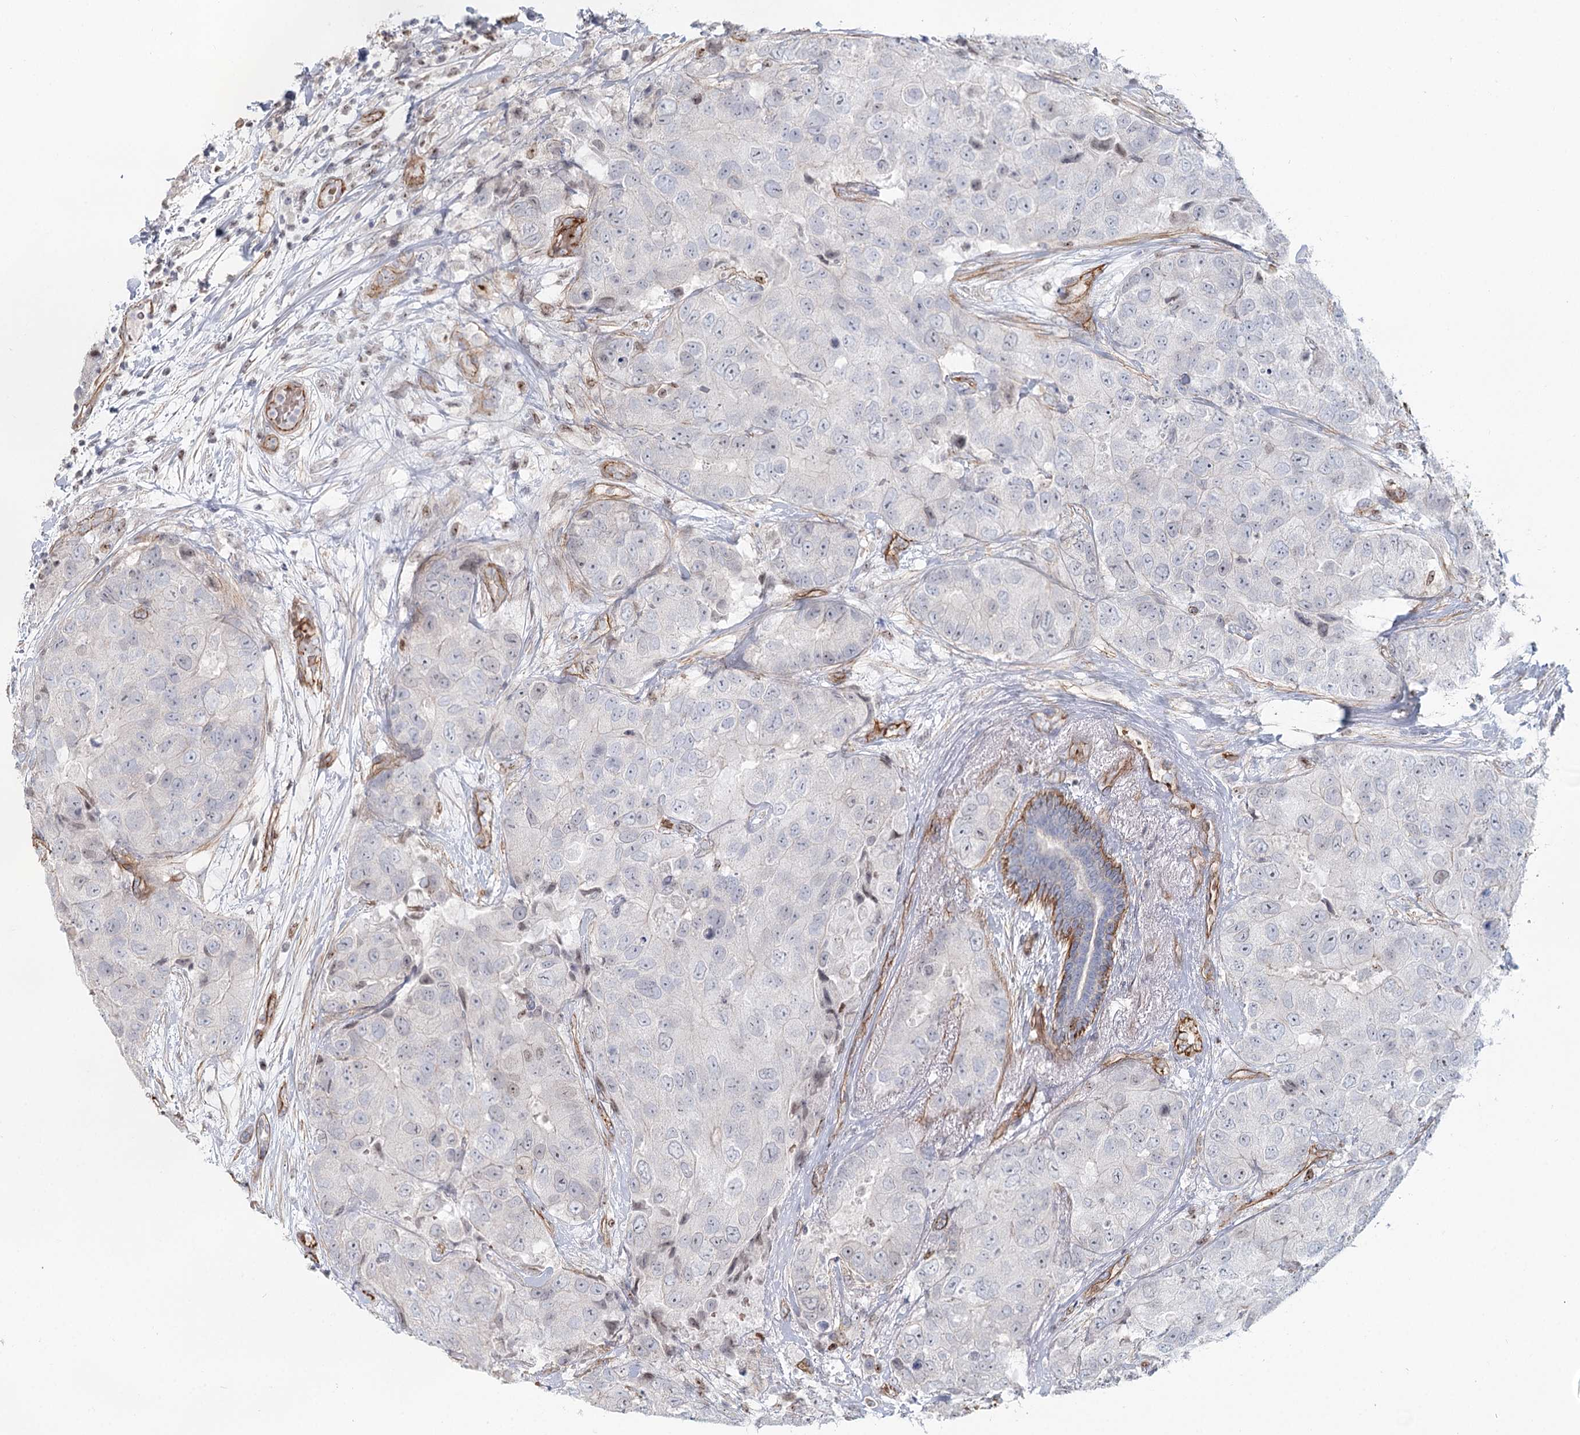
{"staining": {"intensity": "weak", "quantity": "<25%", "location": "nuclear"}, "tissue": "breast cancer", "cell_type": "Tumor cells", "image_type": "cancer", "snomed": [{"axis": "morphology", "description": "Duct carcinoma"}, {"axis": "topography", "description": "Breast"}], "caption": "The IHC micrograph has no significant expression in tumor cells of invasive ductal carcinoma (breast) tissue.", "gene": "ZFYVE28", "patient": {"sex": "female", "age": 62}}